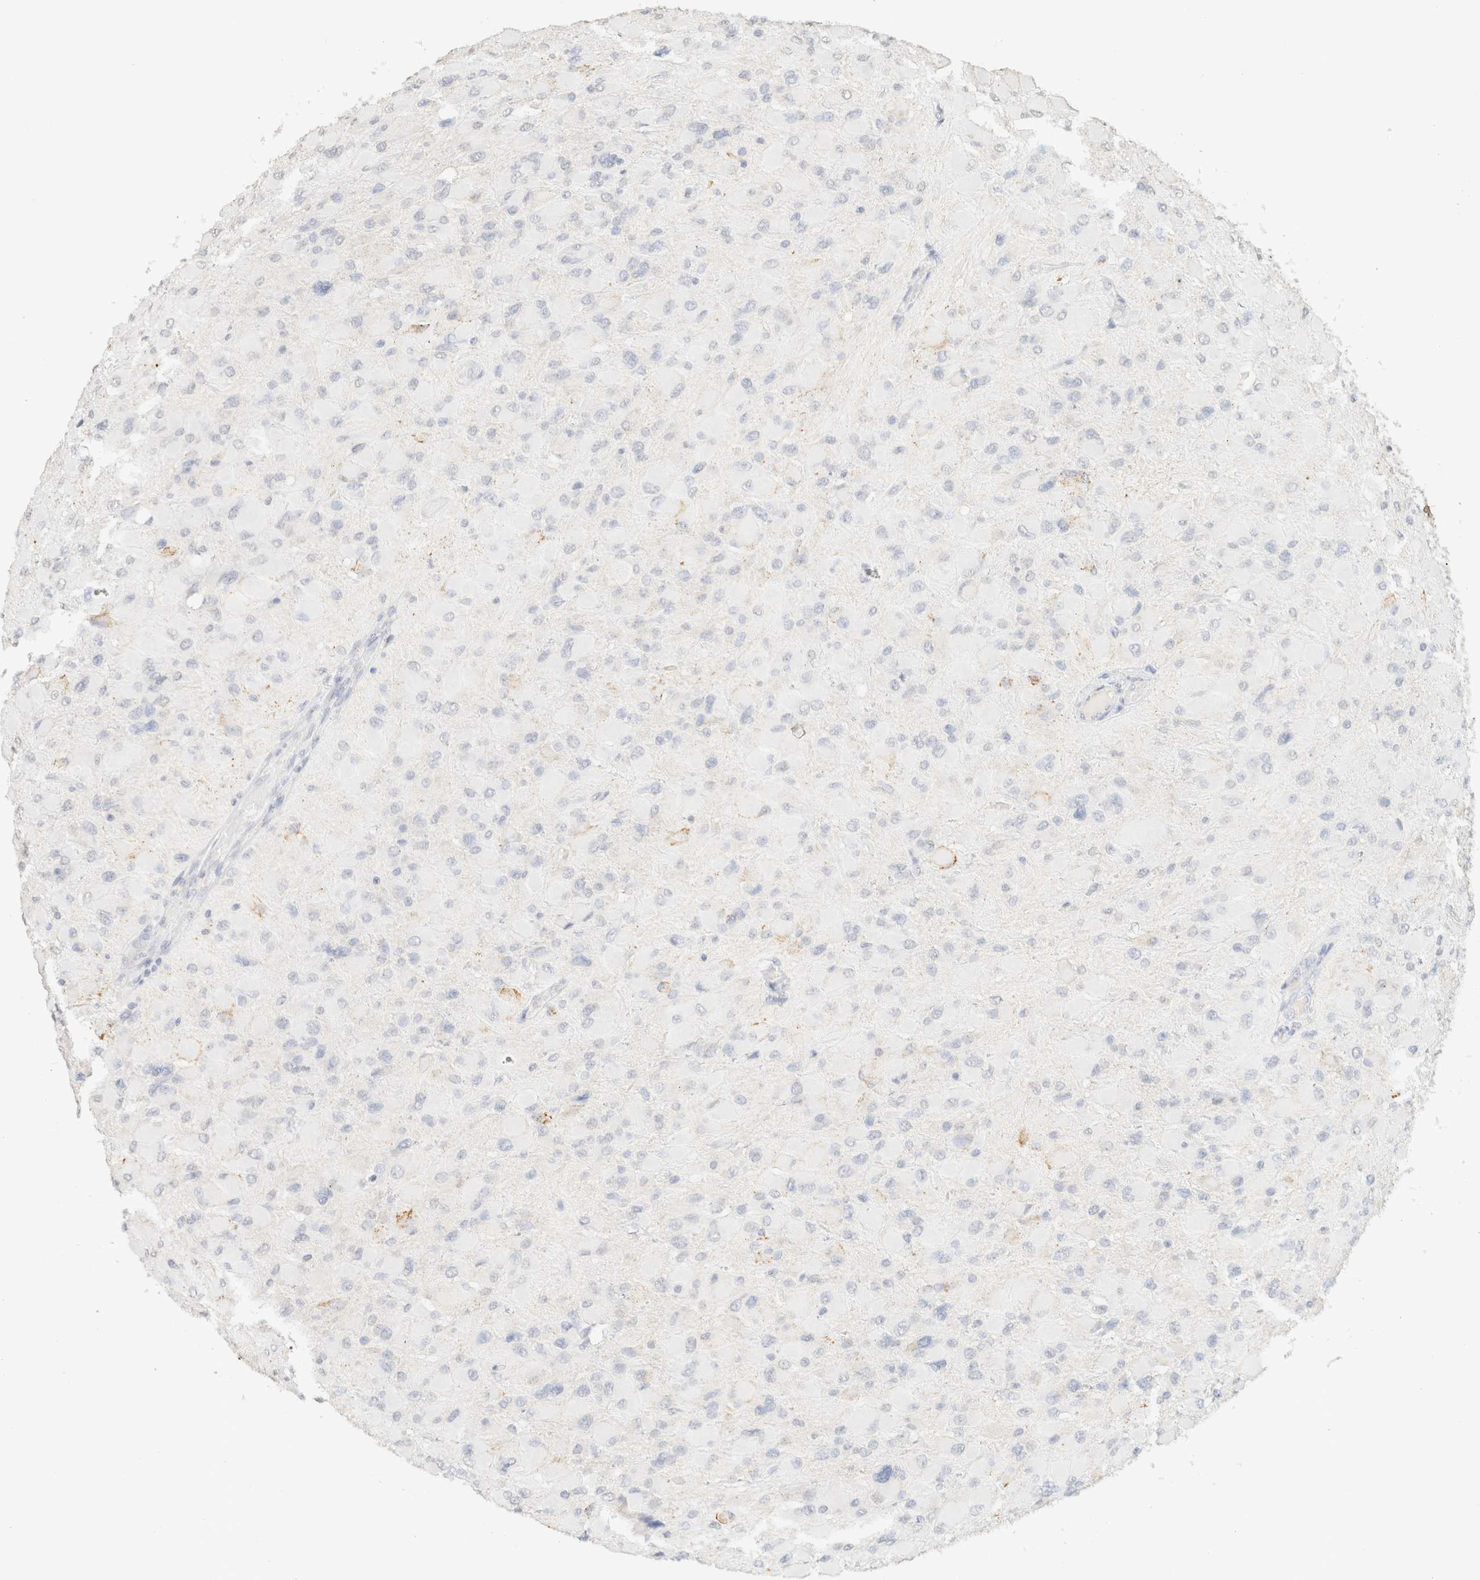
{"staining": {"intensity": "negative", "quantity": "none", "location": "none"}, "tissue": "glioma", "cell_type": "Tumor cells", "image_type": "cancer", "snomed": [{"axis": "morphology", "description": "Glioma, malignant, High grade"}, {"axis": "topography", "description": "Cerebral cortex"}], "caption": "This is an immunohistochemistry micrograph of glioma. There is no positivity in tumor cells.", "gene": "CPA1", "patient": {"sex": "female", "age": 36}}